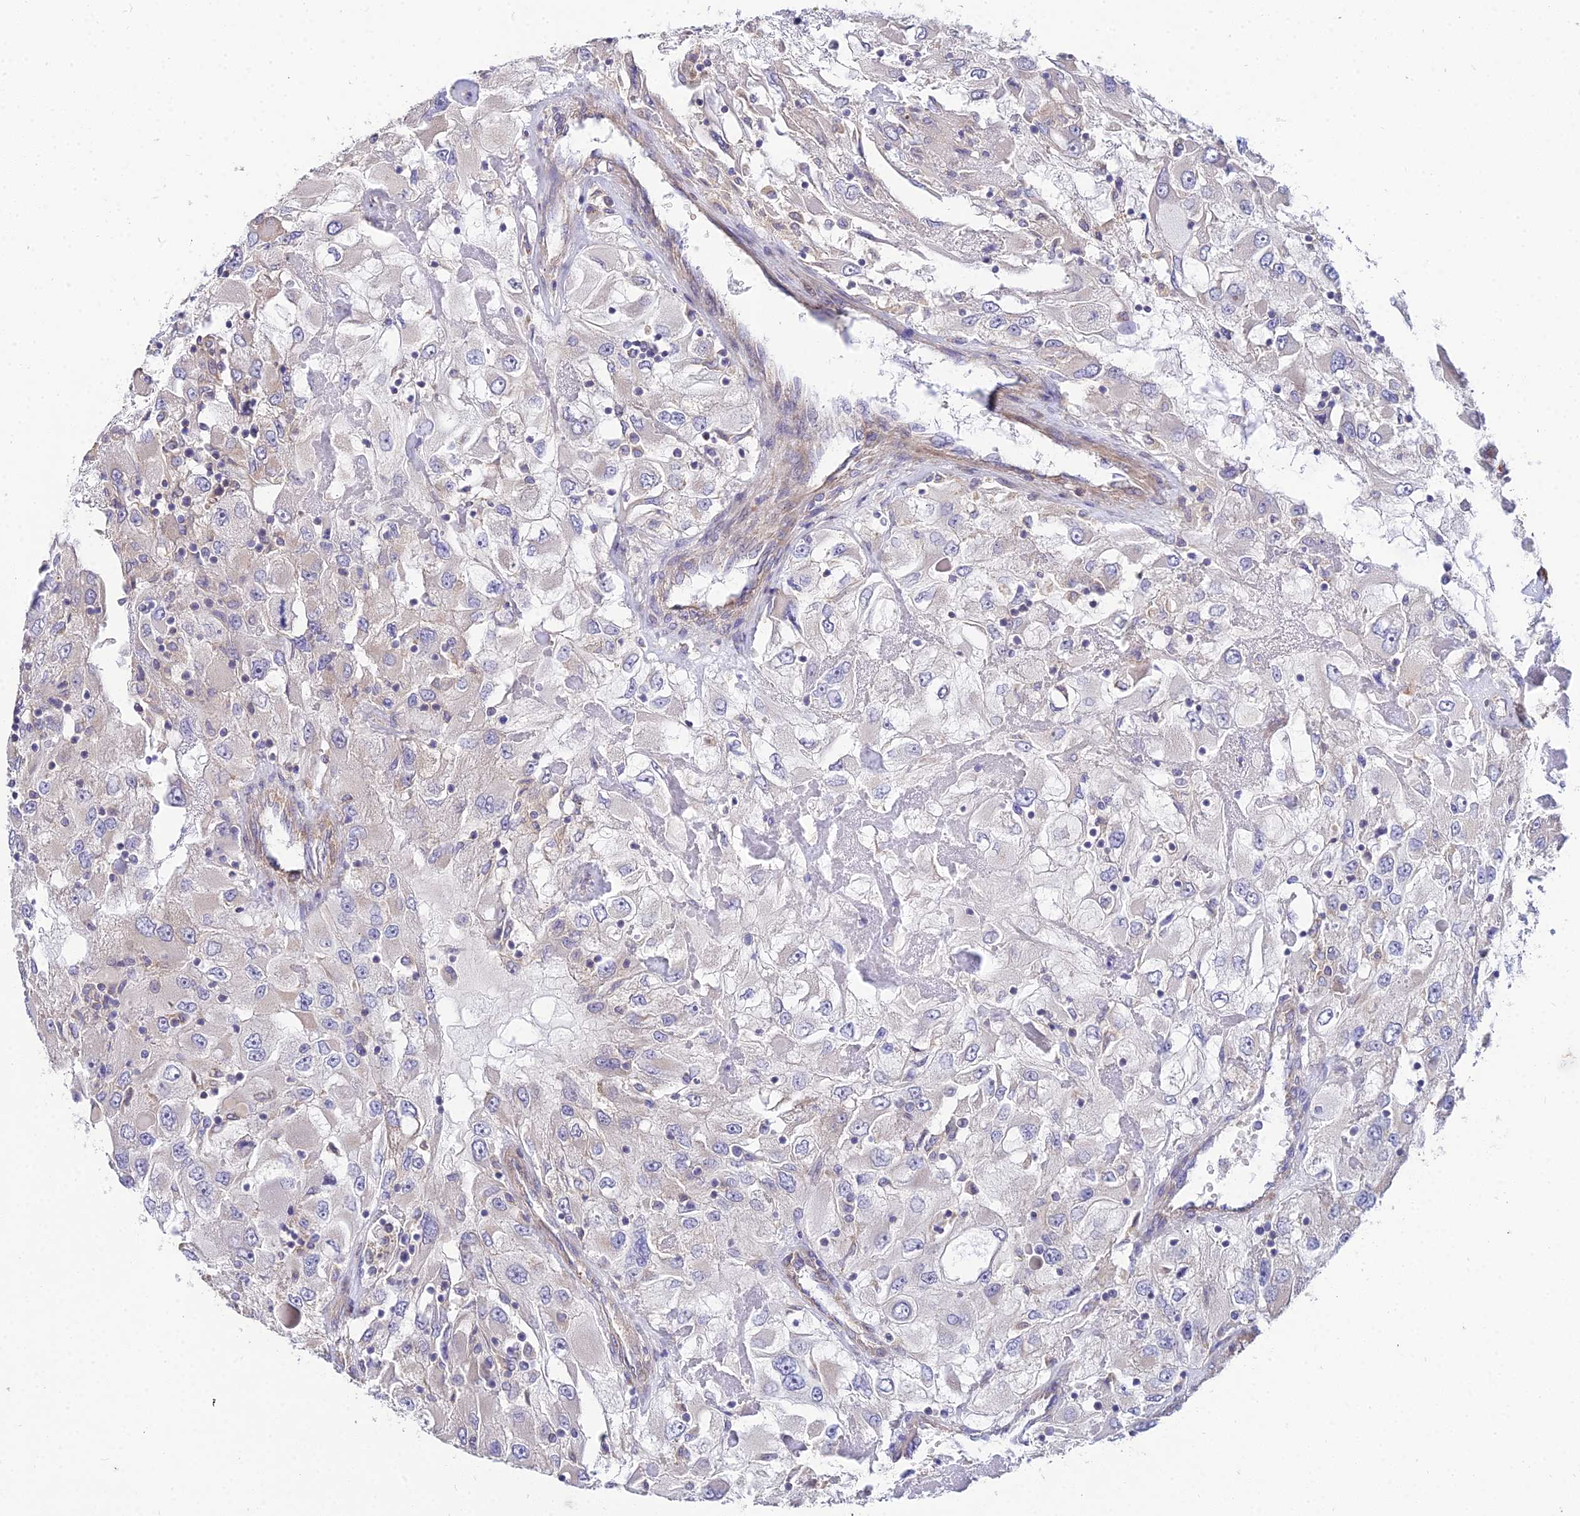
{"staining": {"intensity": "negative", "quantity": "none", "location": "none"}, "tissue": "renal cancer", "cell_type": "Tumor cells", "image_type": "cancer", "snomed": [{"axis": "morphology", "description": "Adenocarcinoma, NOS"}, {"axis": "topography", "description": "Kidney"}], "caption": "Tumor cells show no significant staining in renal cancer (adenocarcinoma).", "gene": "ARL8B", "patient": {"sex": "female", "age": 52}}